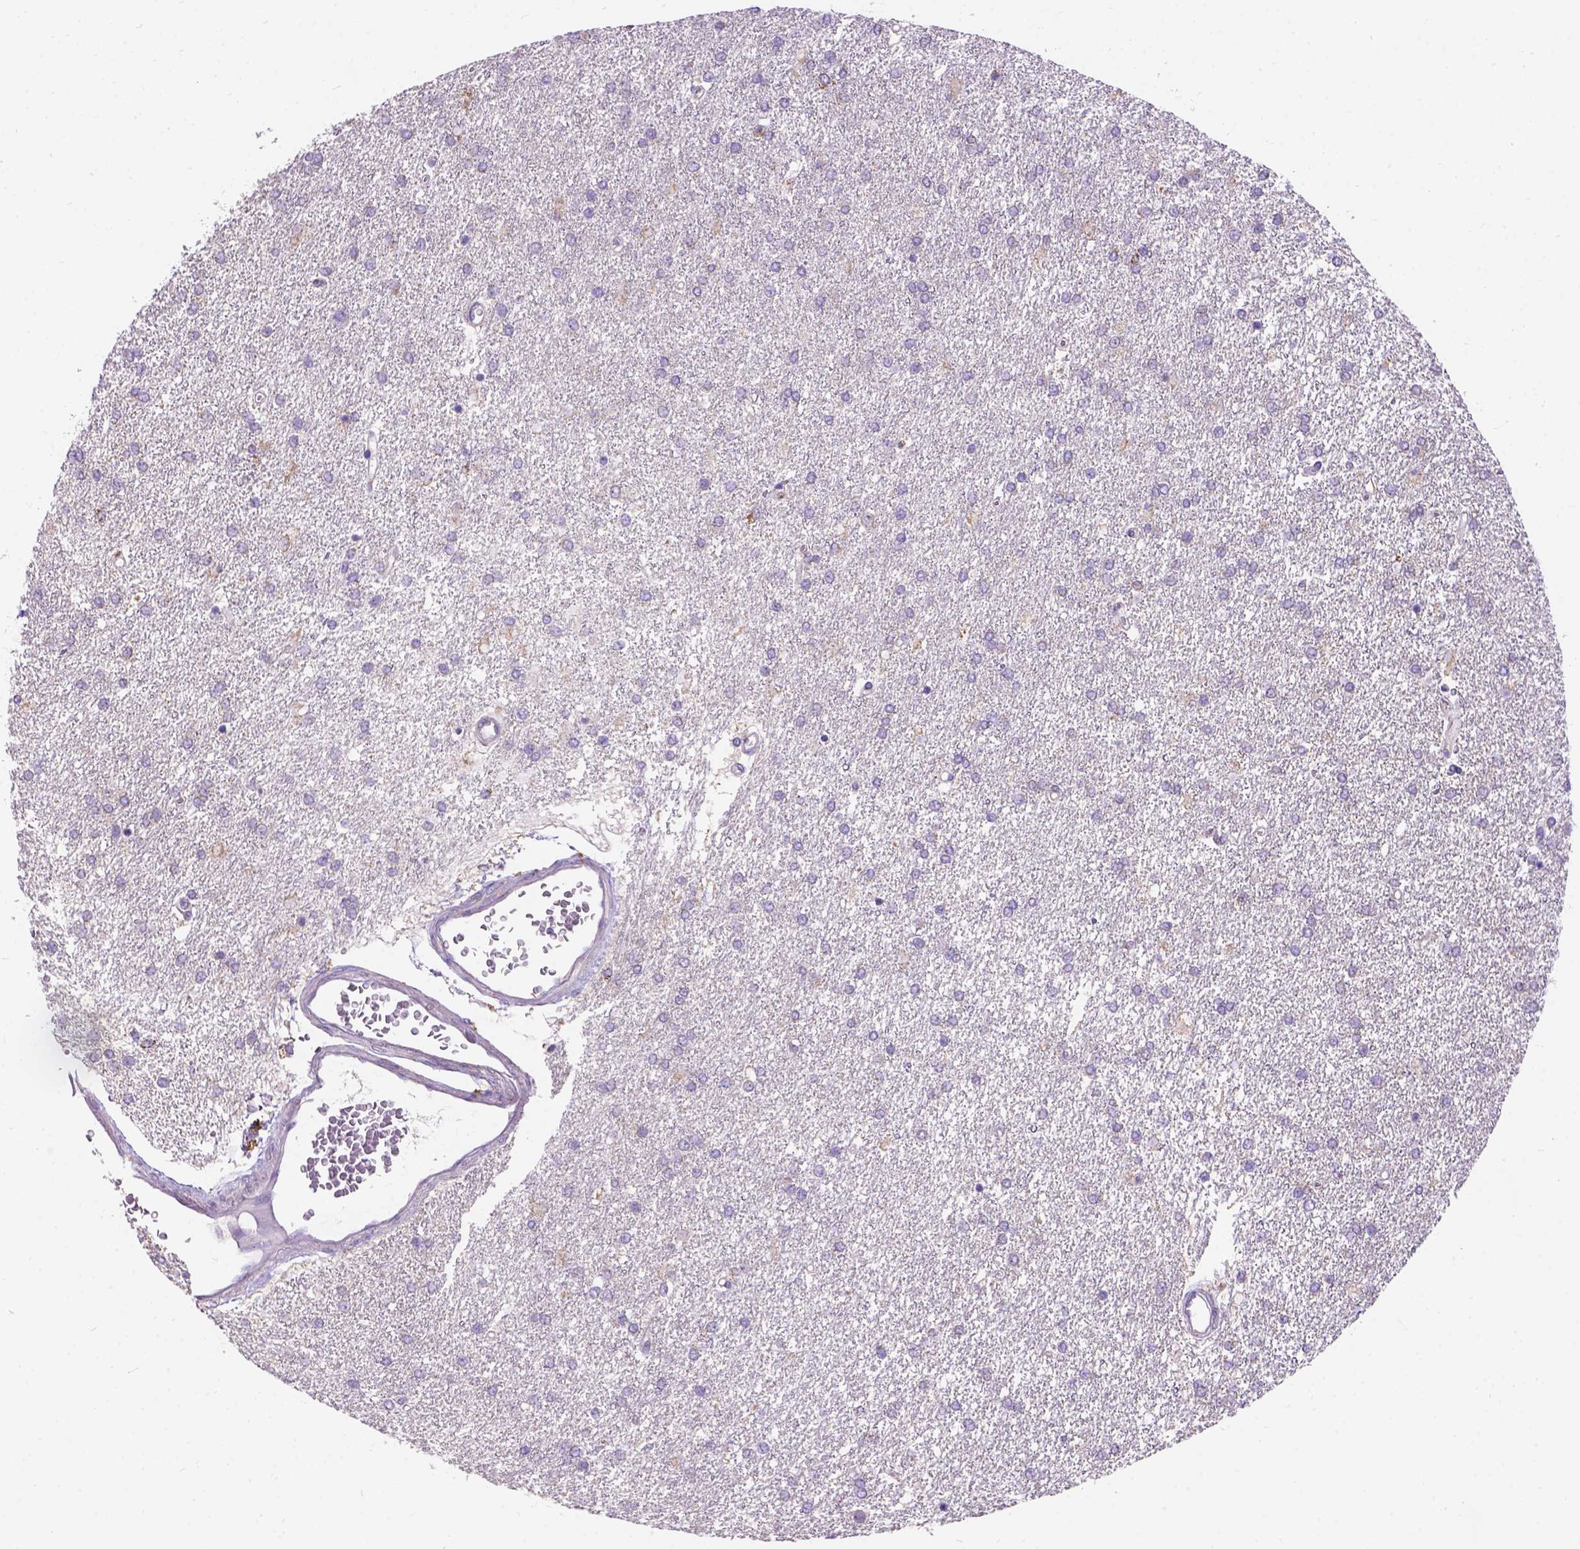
{"staining": {"intensity": "negative", "quantity": "none", "location": "none"}, "tissue": "glioma", "cell_type": "Tumor cells", "image_type": "cancer", "snomed": [{"axis": "morphology", "description": "Glioma, malignant, High grade"}, {"axis": "topography", "description": "Brain"}], "caption": "This is an IHC photomicrograph of malignant glioma (high-grade). There is no staining in tumor cells.", "gene": "L2HGDH", "patient": {"sex": "female", "age": 61}}